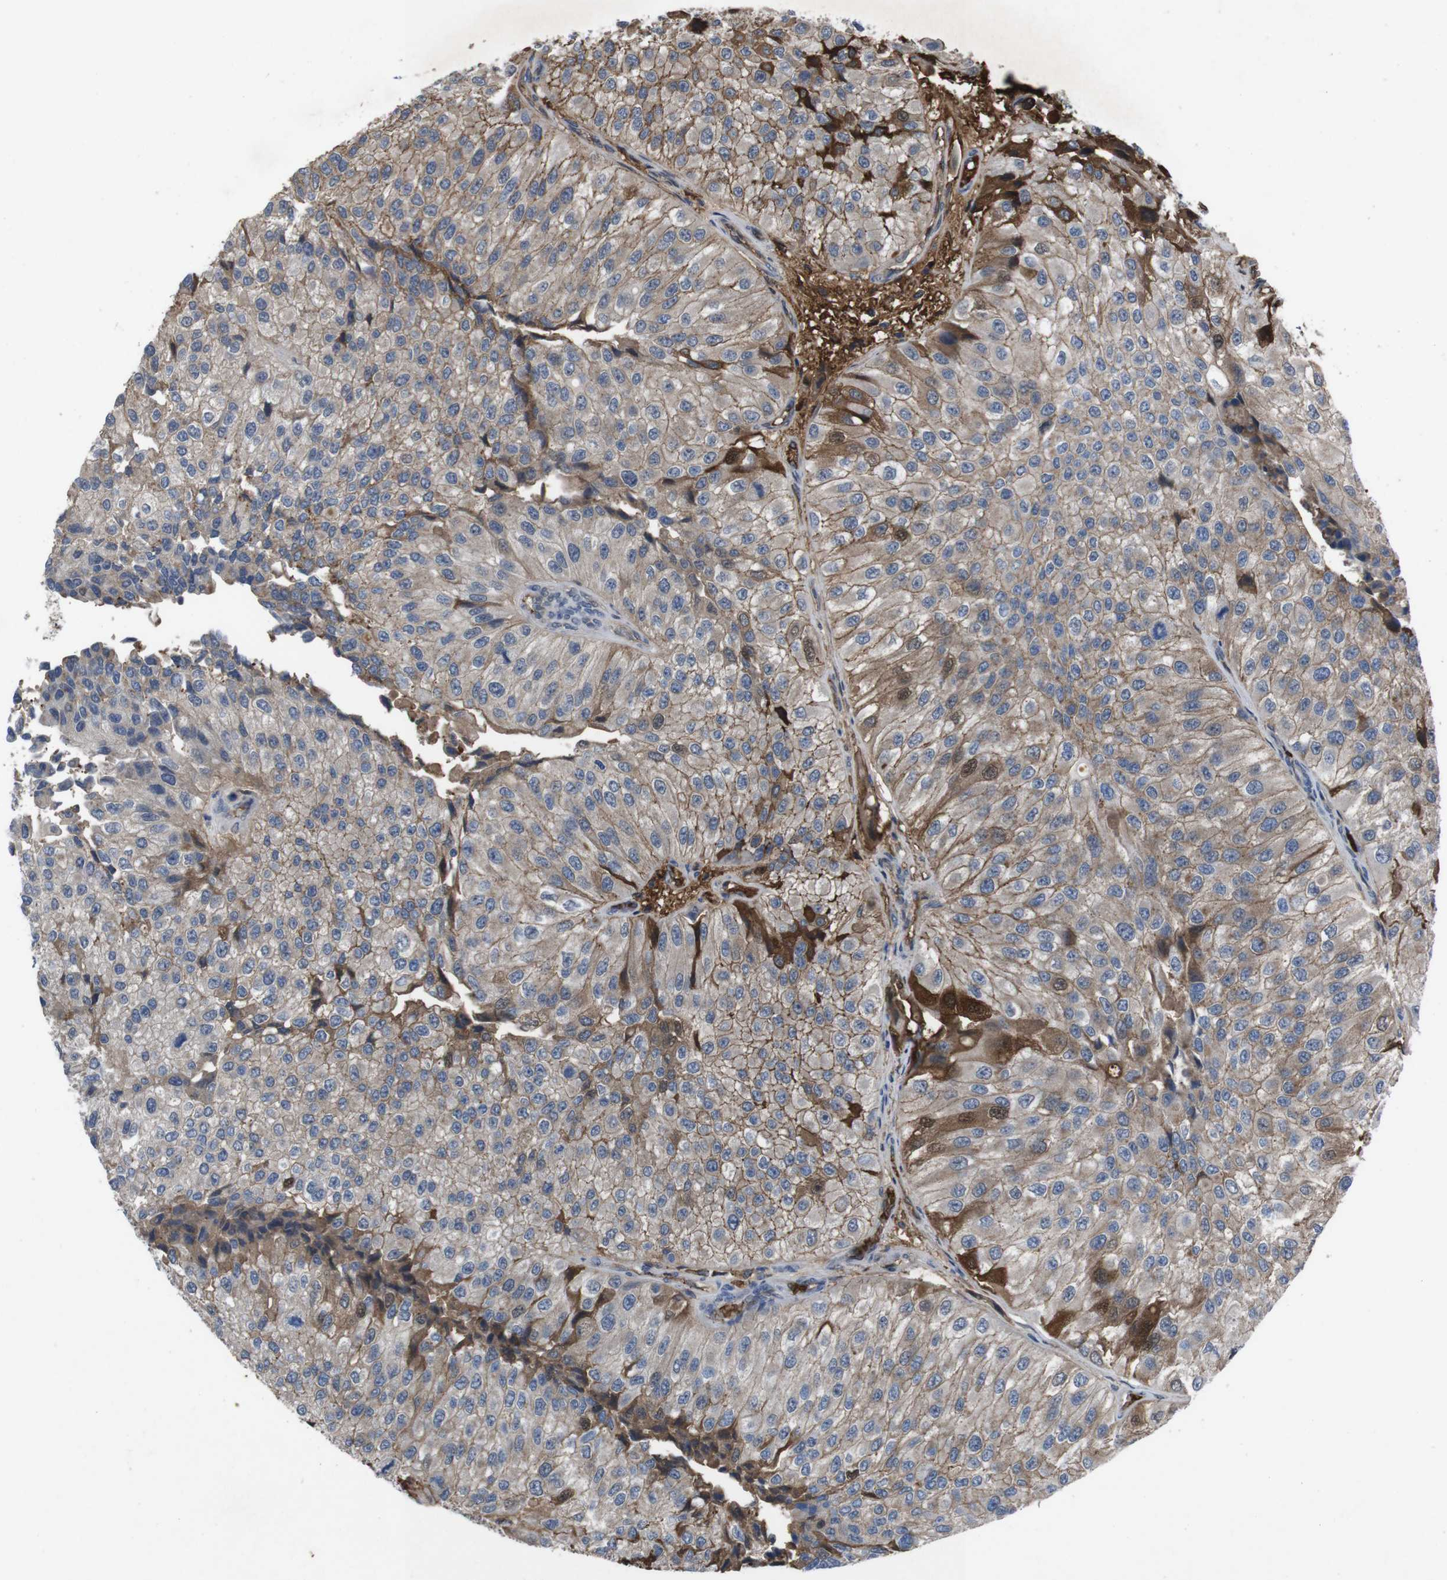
{"staining": {"intensity": "moderate", "quantity": ">75%", "location": "cytoplasmic/membranous"}, "tissue": "urothelial cancer", "cell_type": "Tumor cells", "image_type": "cancer", "snomed": [{"axis": "morphology", "description": "Urothelial carcinoma, High grade"}, {"axis": "topography", "description": "Kidney"}, {"axis": "topography", "description": "Urinary bladder"}], "caption": "The image displays immunohistochemical staining of urothelial cancer. There is moderate cytoplasmic/membranous positivity is present in about >75% of tumor cells.", "gene": "SPTB", "patient": {"sex": "male", "age": 77}}